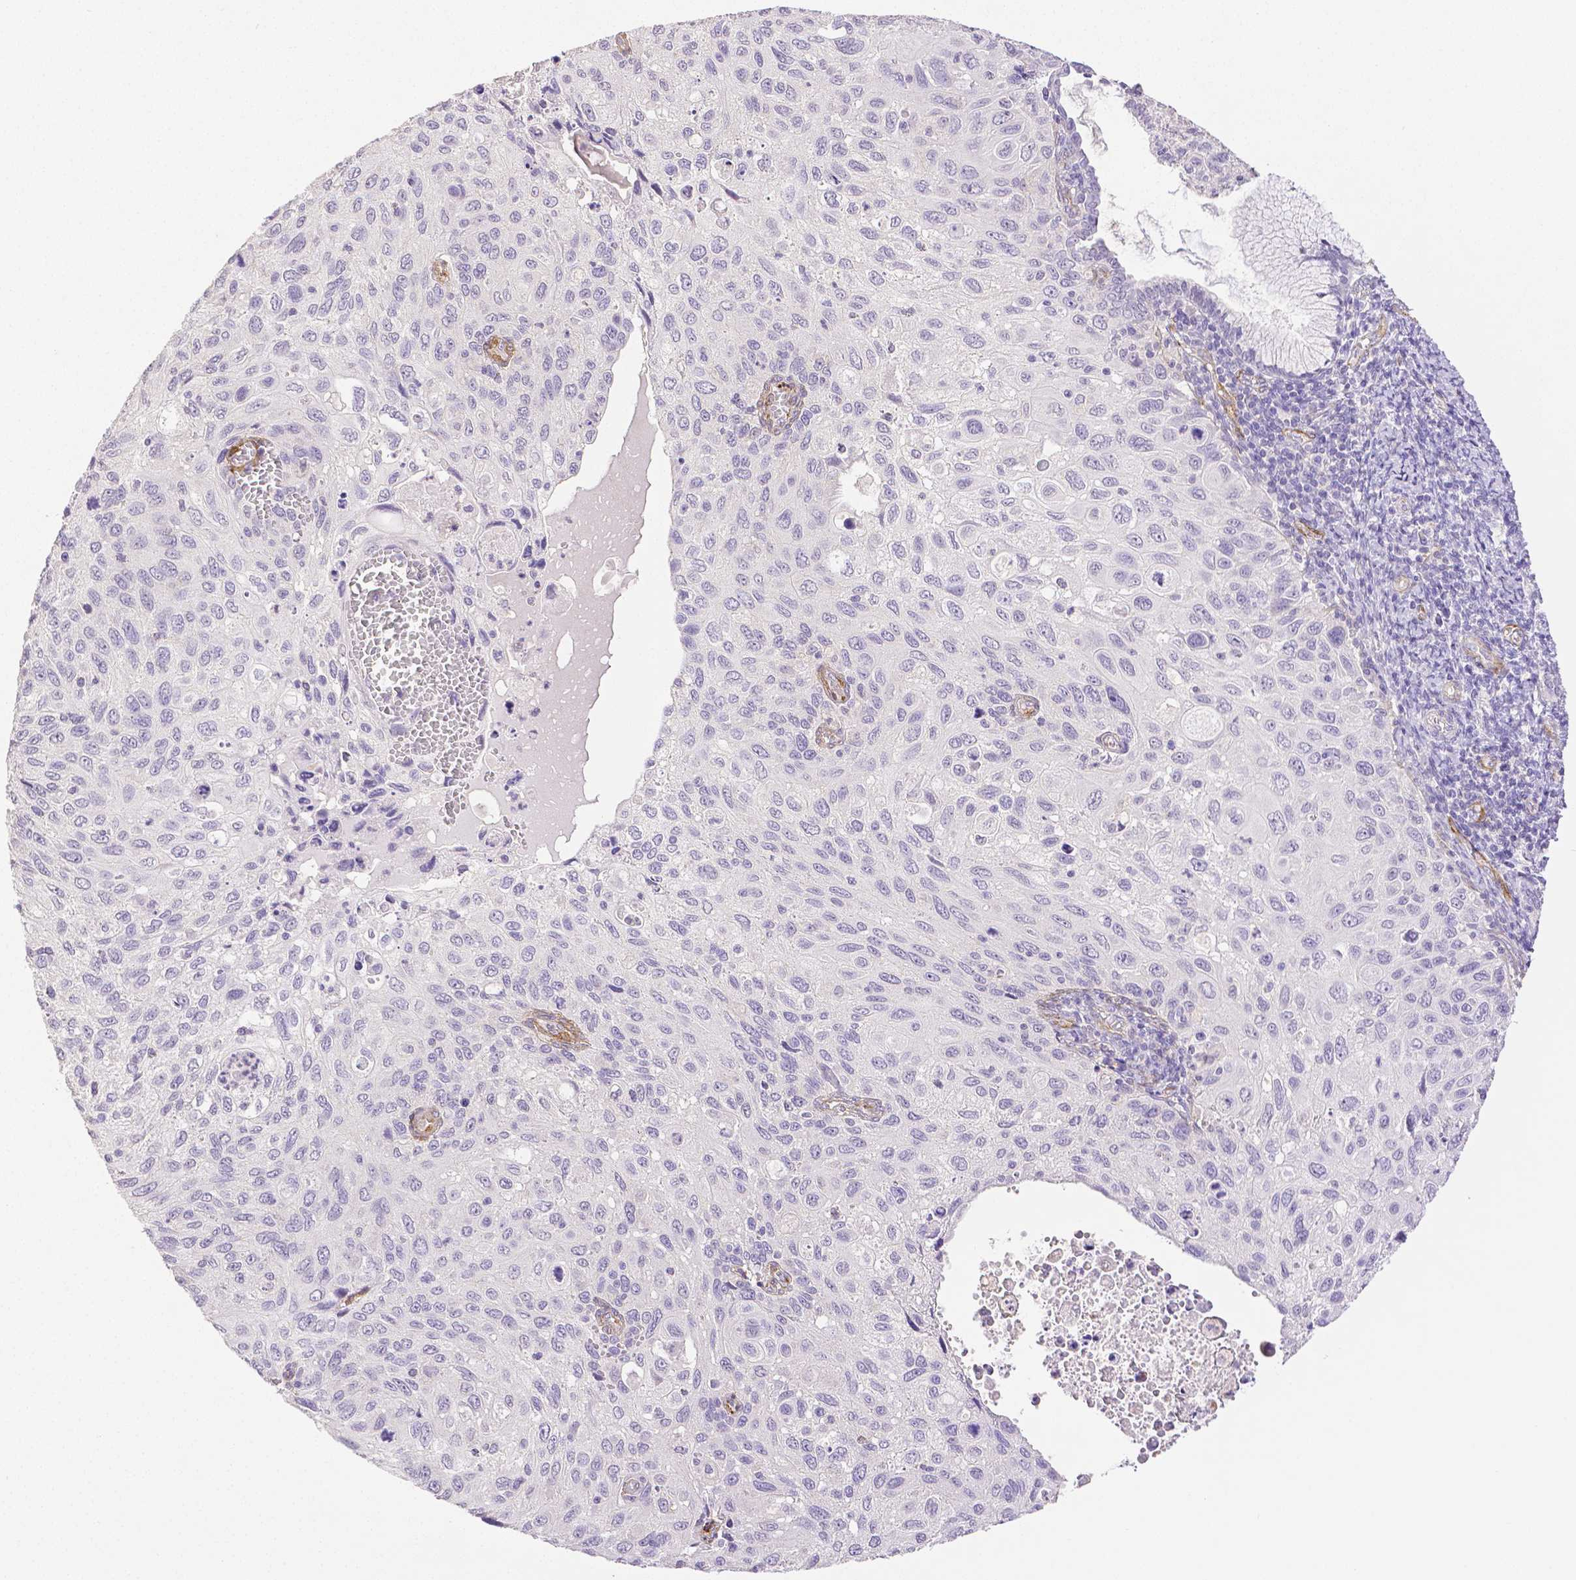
{"staining": {"intensity": "negative", "quantity": "none", "location": "none"}, "tissue": "cervical cancer", "cell_type": "Tumor cells", "image_type": "cancer", "snomed": [{"axis": "morphology", "description": "Squamous cell carcinoma, NOS"}, {"axis": "topography", "description": "Cervix"}], "caption": "Protein analysis of squamous cell carcinoma (cervical) exhibits no significant positivity in tumor cells.", "gene": "THY1", "patient": {"sex": "female", "age": 70}}